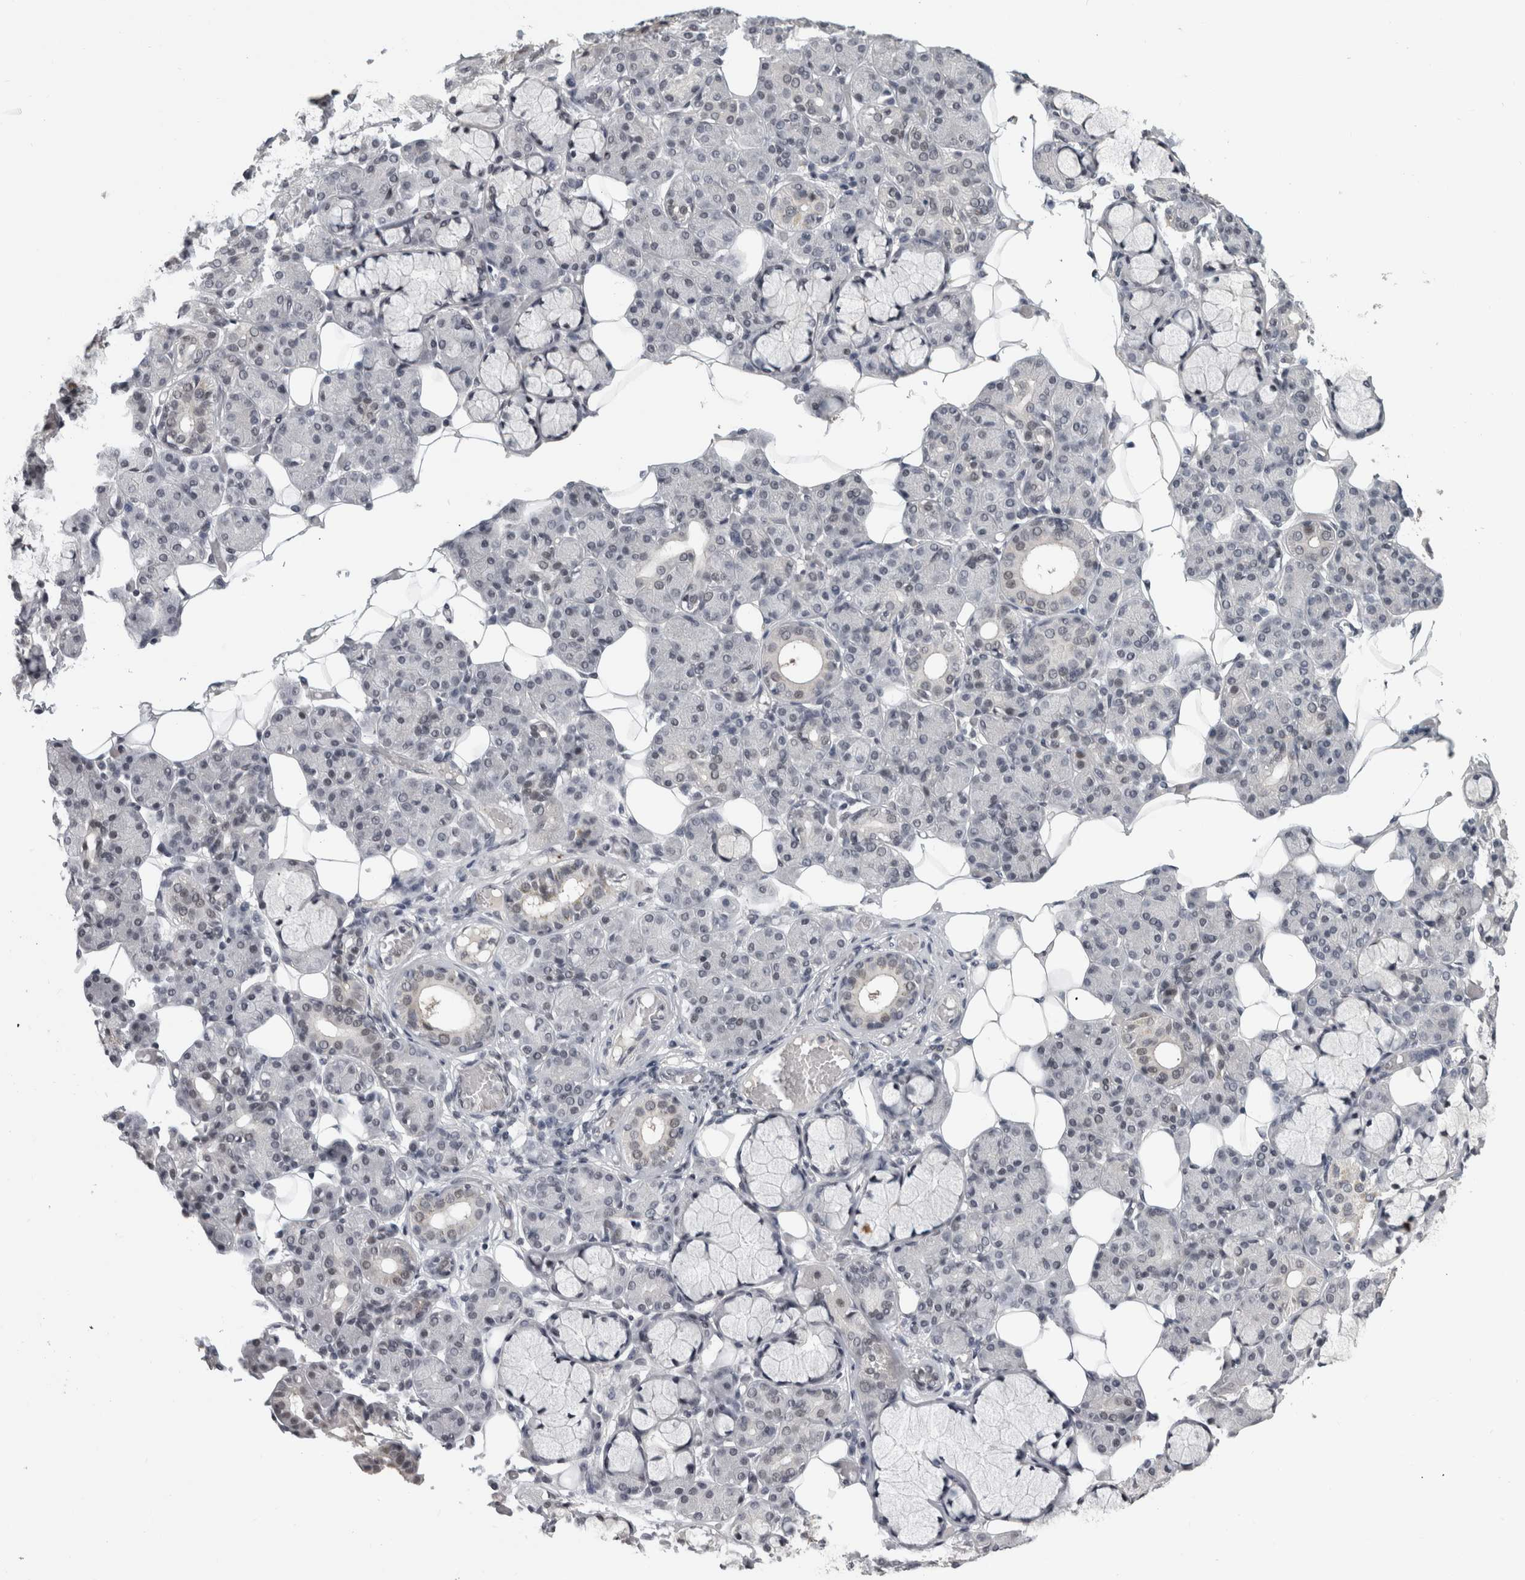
{"staining": {"intensity": "weak", "quantity": "<25%", "location": "nuclear"}, "tissue": "salivary gland", "cell_type": "Glandular cells", "image_type": "normal", "snomed": [{"axis": "morphology", "description": "Normal tissue, NOS"}, {"axis": "topography", "description": "Salivary gland"}], "caption": "This micrograph is of unremarkable salivary gland stained with IHC to label a protein in brown with the nuclei are counter-stained blue. There is no expression in glandular cells. (DAB IHC visualized using brightfield microscopy, high magnification).", "gene": "ARID4B", "patient": {"sex": "male", "age": 63}}